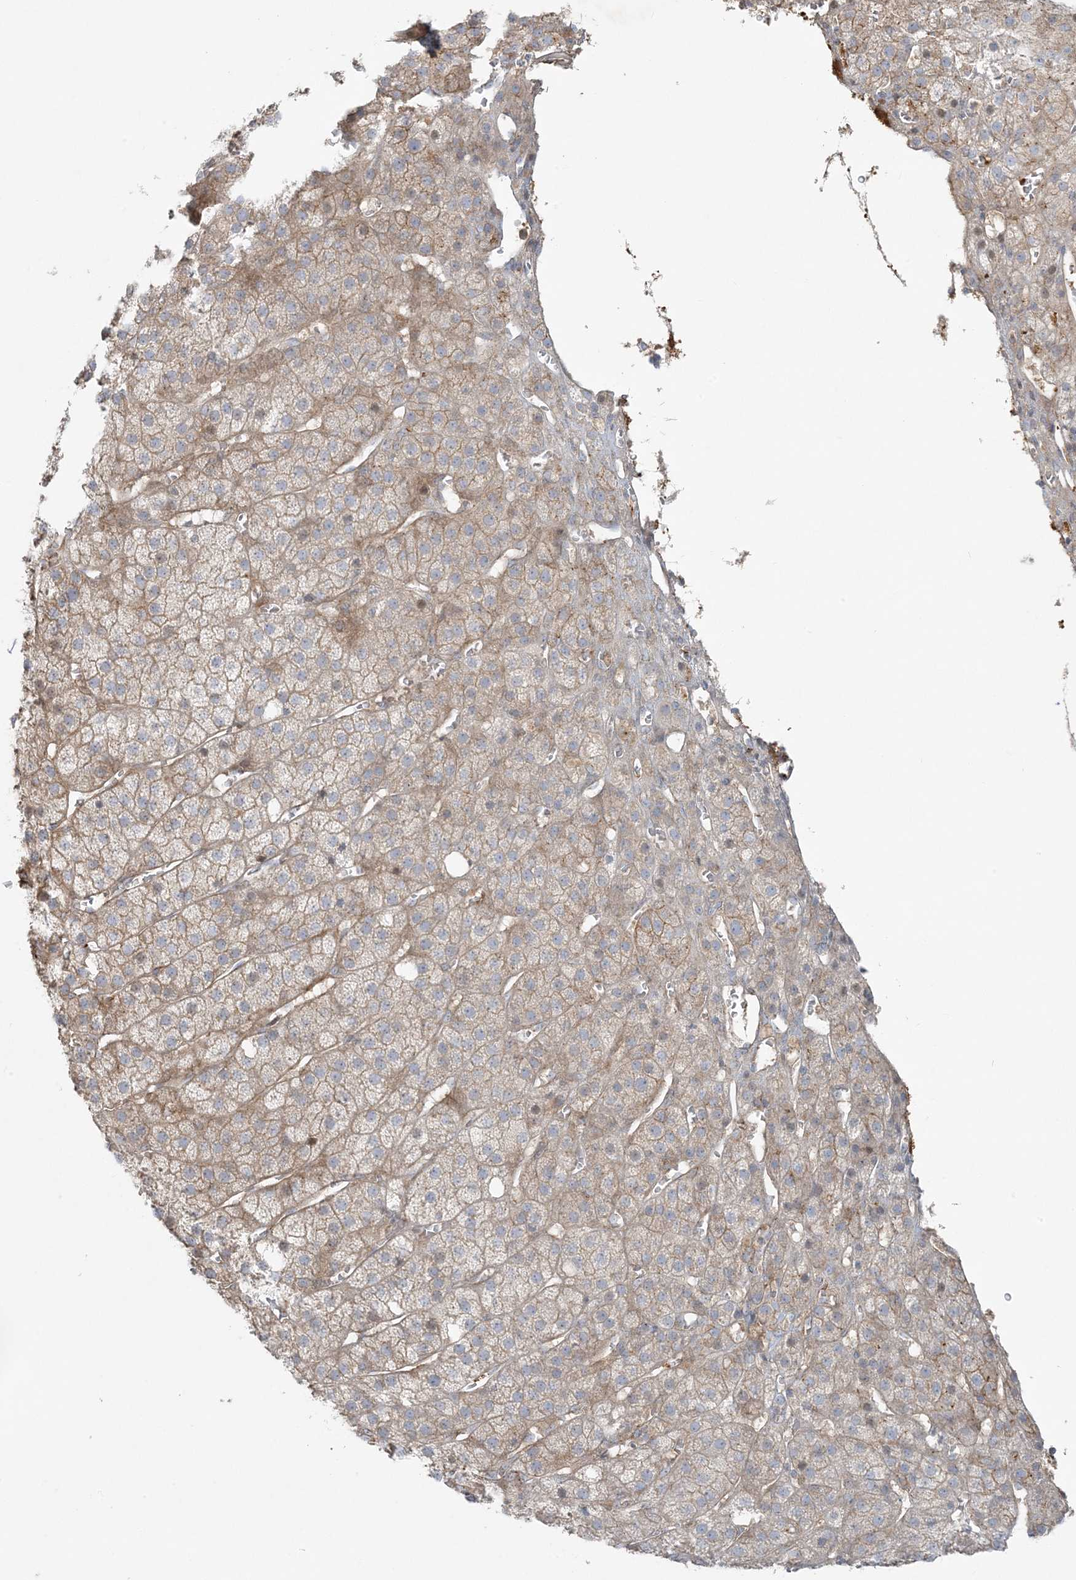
{"staining": {"intensity": "moderate", "quantity": "25%-75%", "location": "cytoplasmic/membranous"}, "tissue": "adrenal gland", "cell_type": "Glandular cells", "image_type": "normal", "snomed": [{"axis": "morphology", "description": "Normal tissue, NOS"}, {"axis": "topography", "description": "Adrenal gland"}], "caption": "An immunohistochemistry histopathology image of normal tissue is shown. Protein staining in brown shows moderate cytoplasmic/membranous positivity in adrenal gland within glandular cells. (brown staining indicates protein expression, while blue staining denotes nuclei).", "gene": "PIK3R4", "patient": {"sex": "female", "age": 57}}